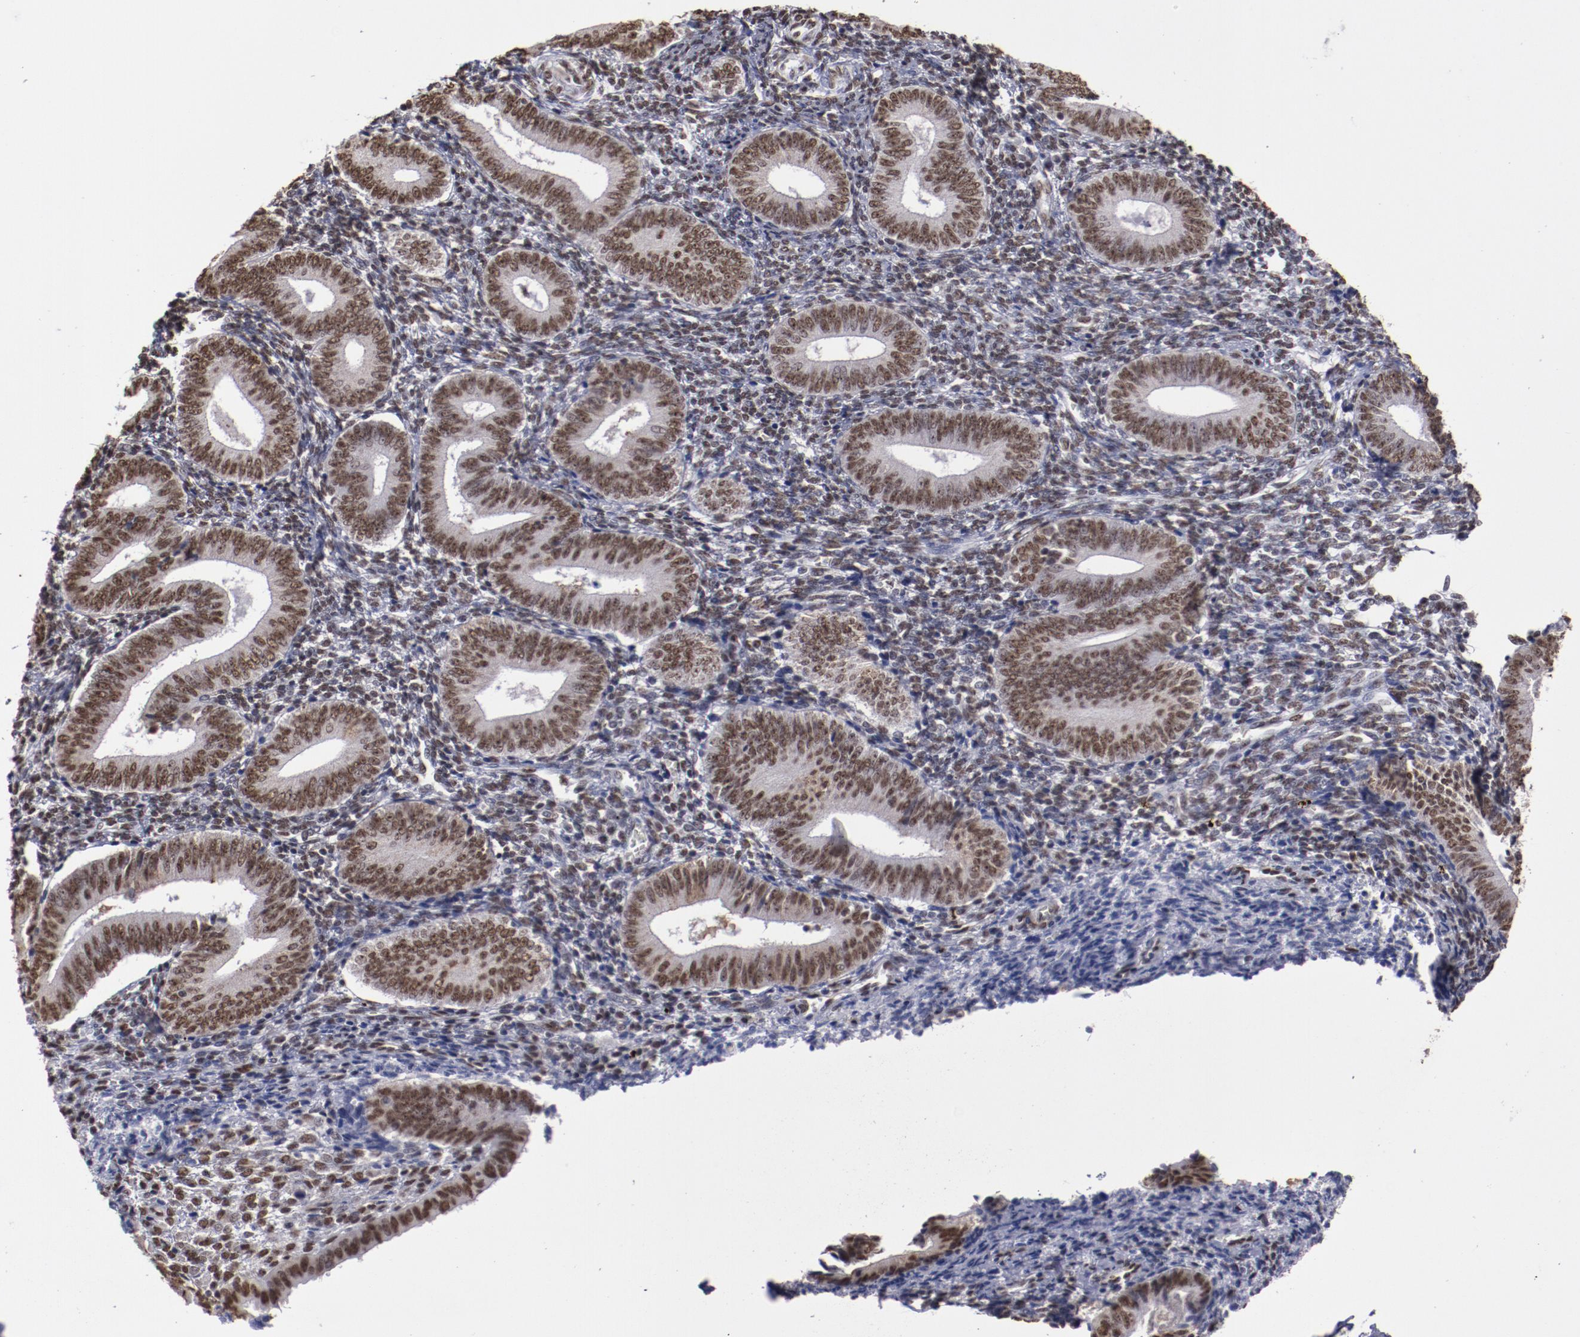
{"staining": {"intensity": "moderate", "quantity": "25%-75%", "location": "nuclear"}, "tissue": "endometrium", "cell_type": "Cells in endometrial stroma", "image_type": "normal", "snomed": [{"axis": "morphology", "description": "Normal tissue, NOS"}, {"axis": "topography", "description": "Uterus"}, {"axis": "topography", "description": "Endometrium"}], "caption": "Protein expression analysis of benign human endometrium reveals moderate nuclear staining in about 25%-75% of cells in endometrial stroma. (DAB (3,3'-diaminobenzidine) IHC, brown staining for protein, blue staining for nuclei).", "gene": "HNRNPA1L3", "patient": {"sex": "female", "age": 33}}